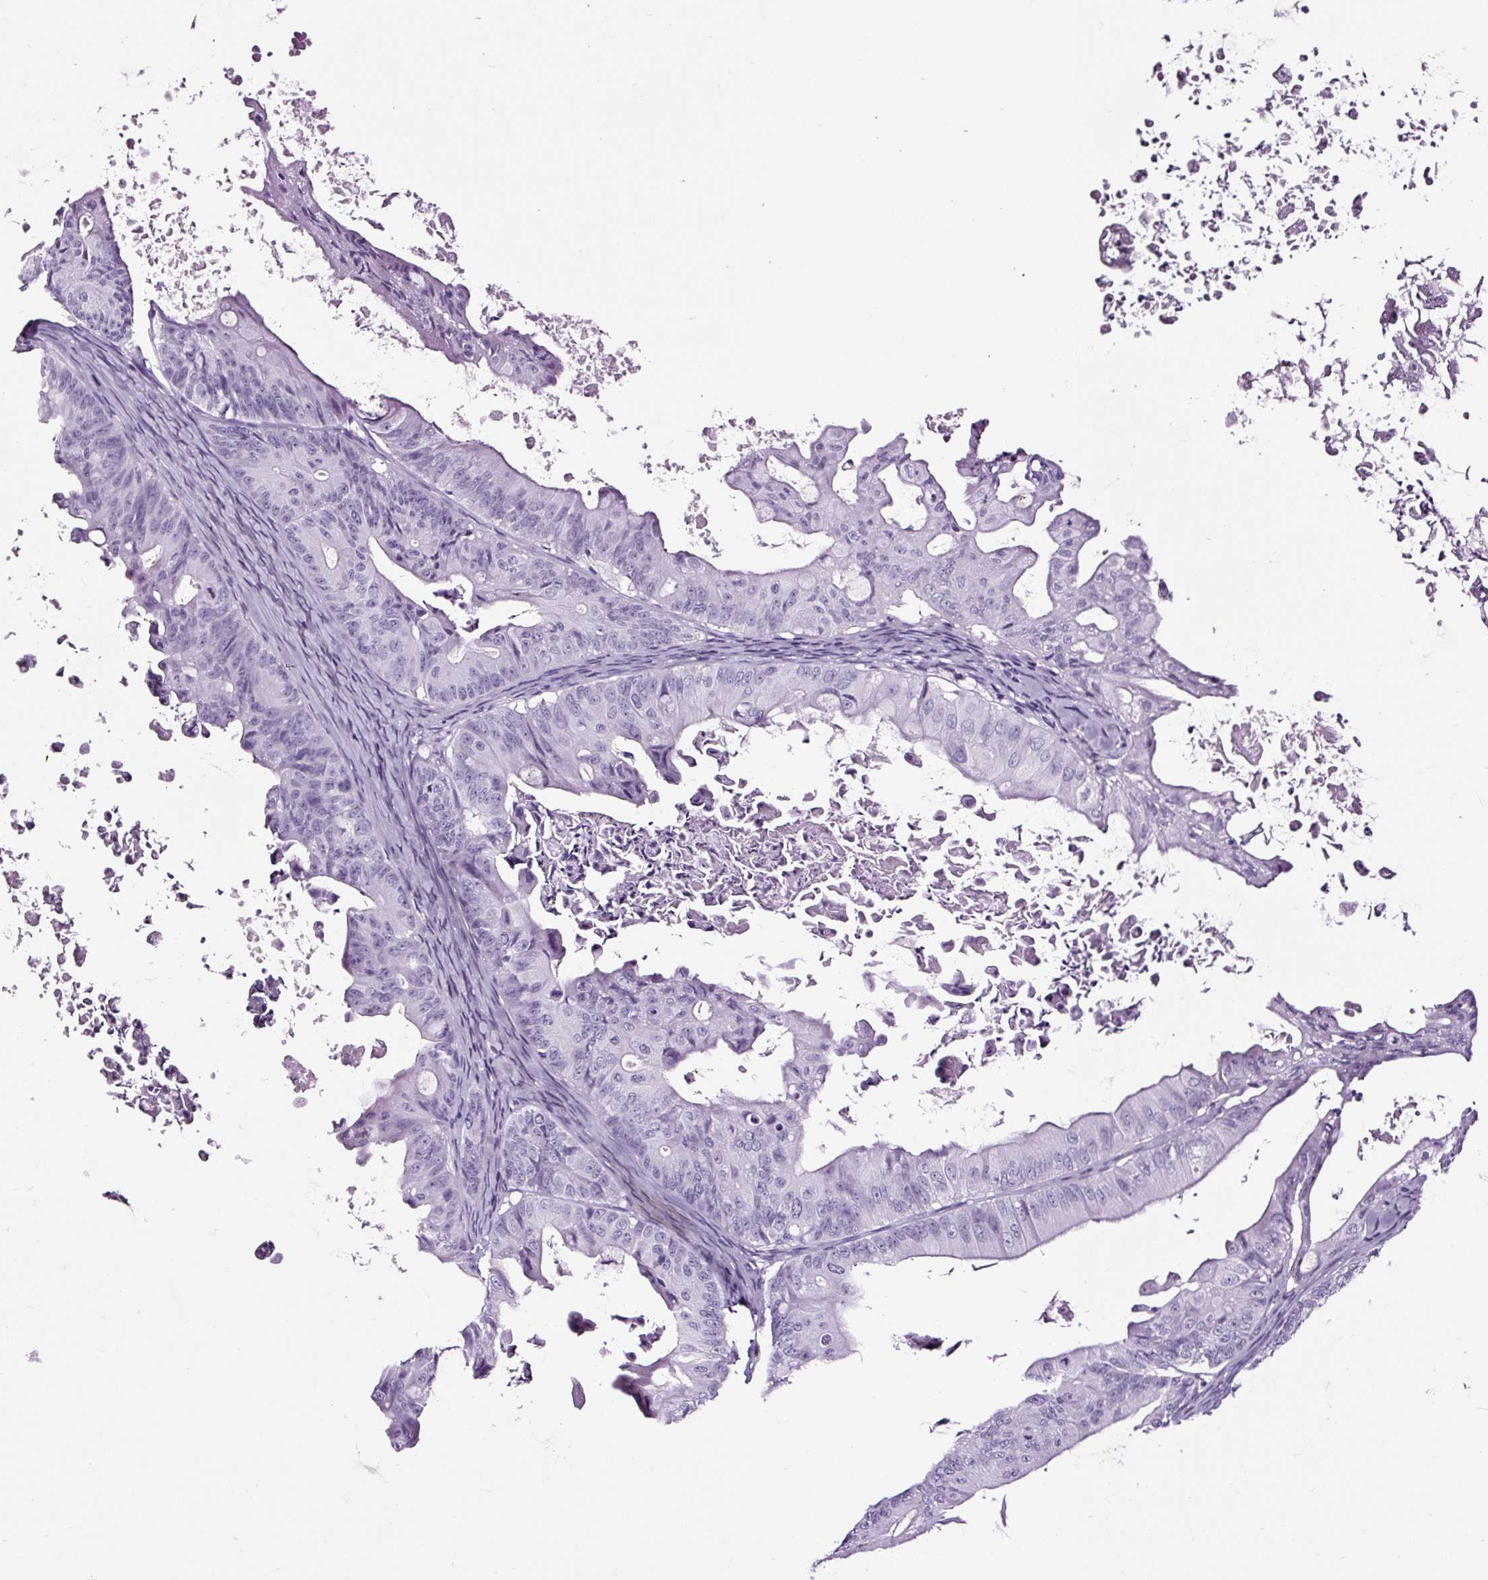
{"staining": {"intensity": "negative", "quantity": "none", "location": "none"}, "tissue": "ovarian cancer", "cell_type": "Tumor cells", "image_type": "cancer", "snomed": [{"axis": "morphology", "description": "Cystadenocarcinoma, mucinous, NOS"}, {"axis": "topography", "description": "Ovary"}], "caption": "High power microscopy photomicrograph of an immunohistochemistry histopathology image of ovarian mucinous cystadenocarcinoma, revealing no significant positivity in tumor cells.", "gene": "NPHS2", "patient": {"sex": "female", "age": 37}}